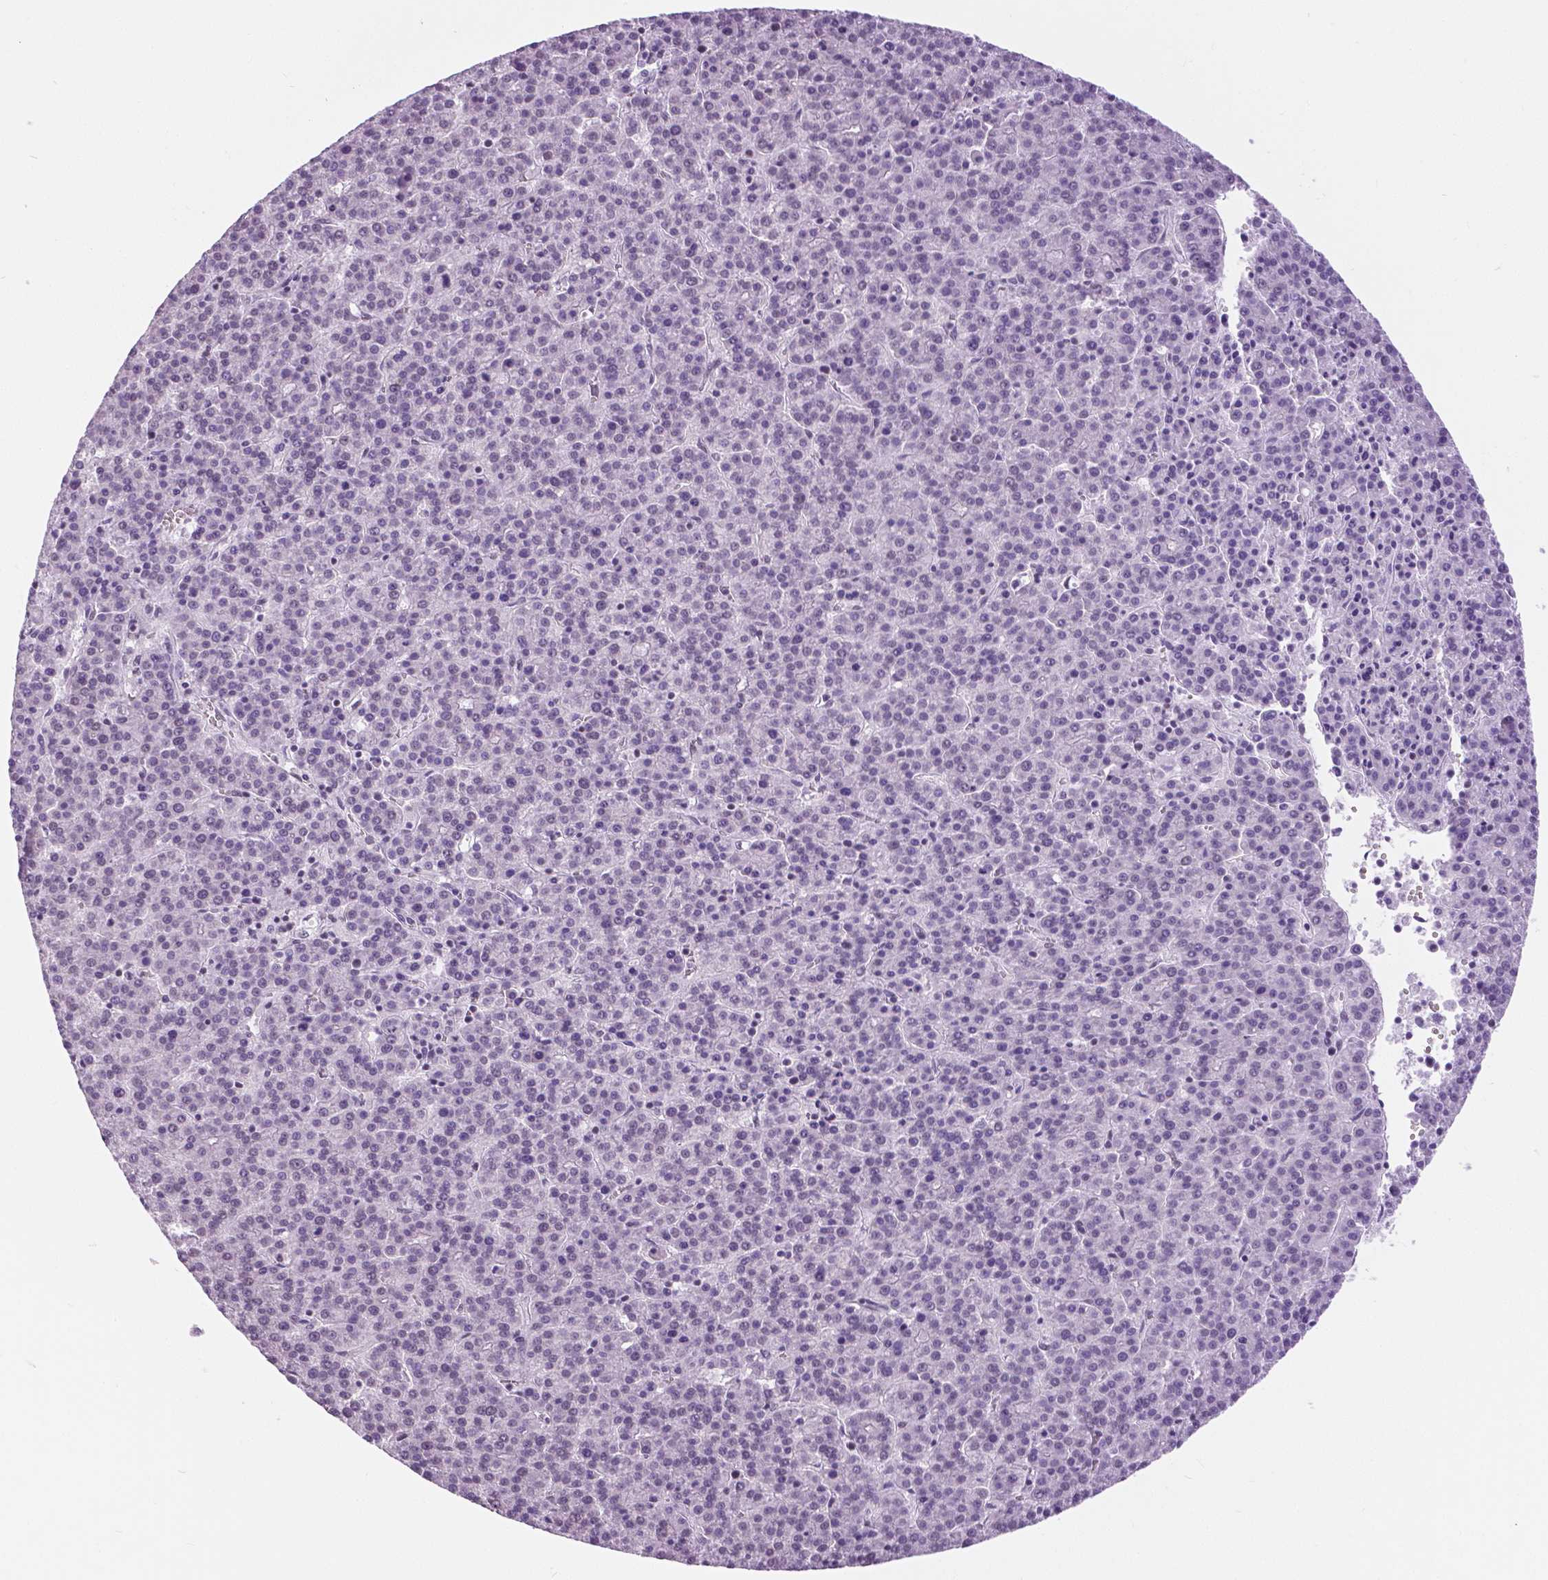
{"staining": {"intensity": "negative", "quantity": "none", "location": "none"}, "tissue": "liver cancer", "cell_type": "Tumor cells", "image_type": "cancer", "snomed": [{"axis": "morphology", "description": "Carcinoma, Hepatocellular, NOS"}, {"axis": "topography", "description": "Liver"}], "caption": "A photomicrograph of liver cancer (hepatocellular carcinoma) stained for a protein demonstrates no brown staining in tumor cells.", "gene": "MYOM1", "patient": {"sex": "female", "age": 58}}